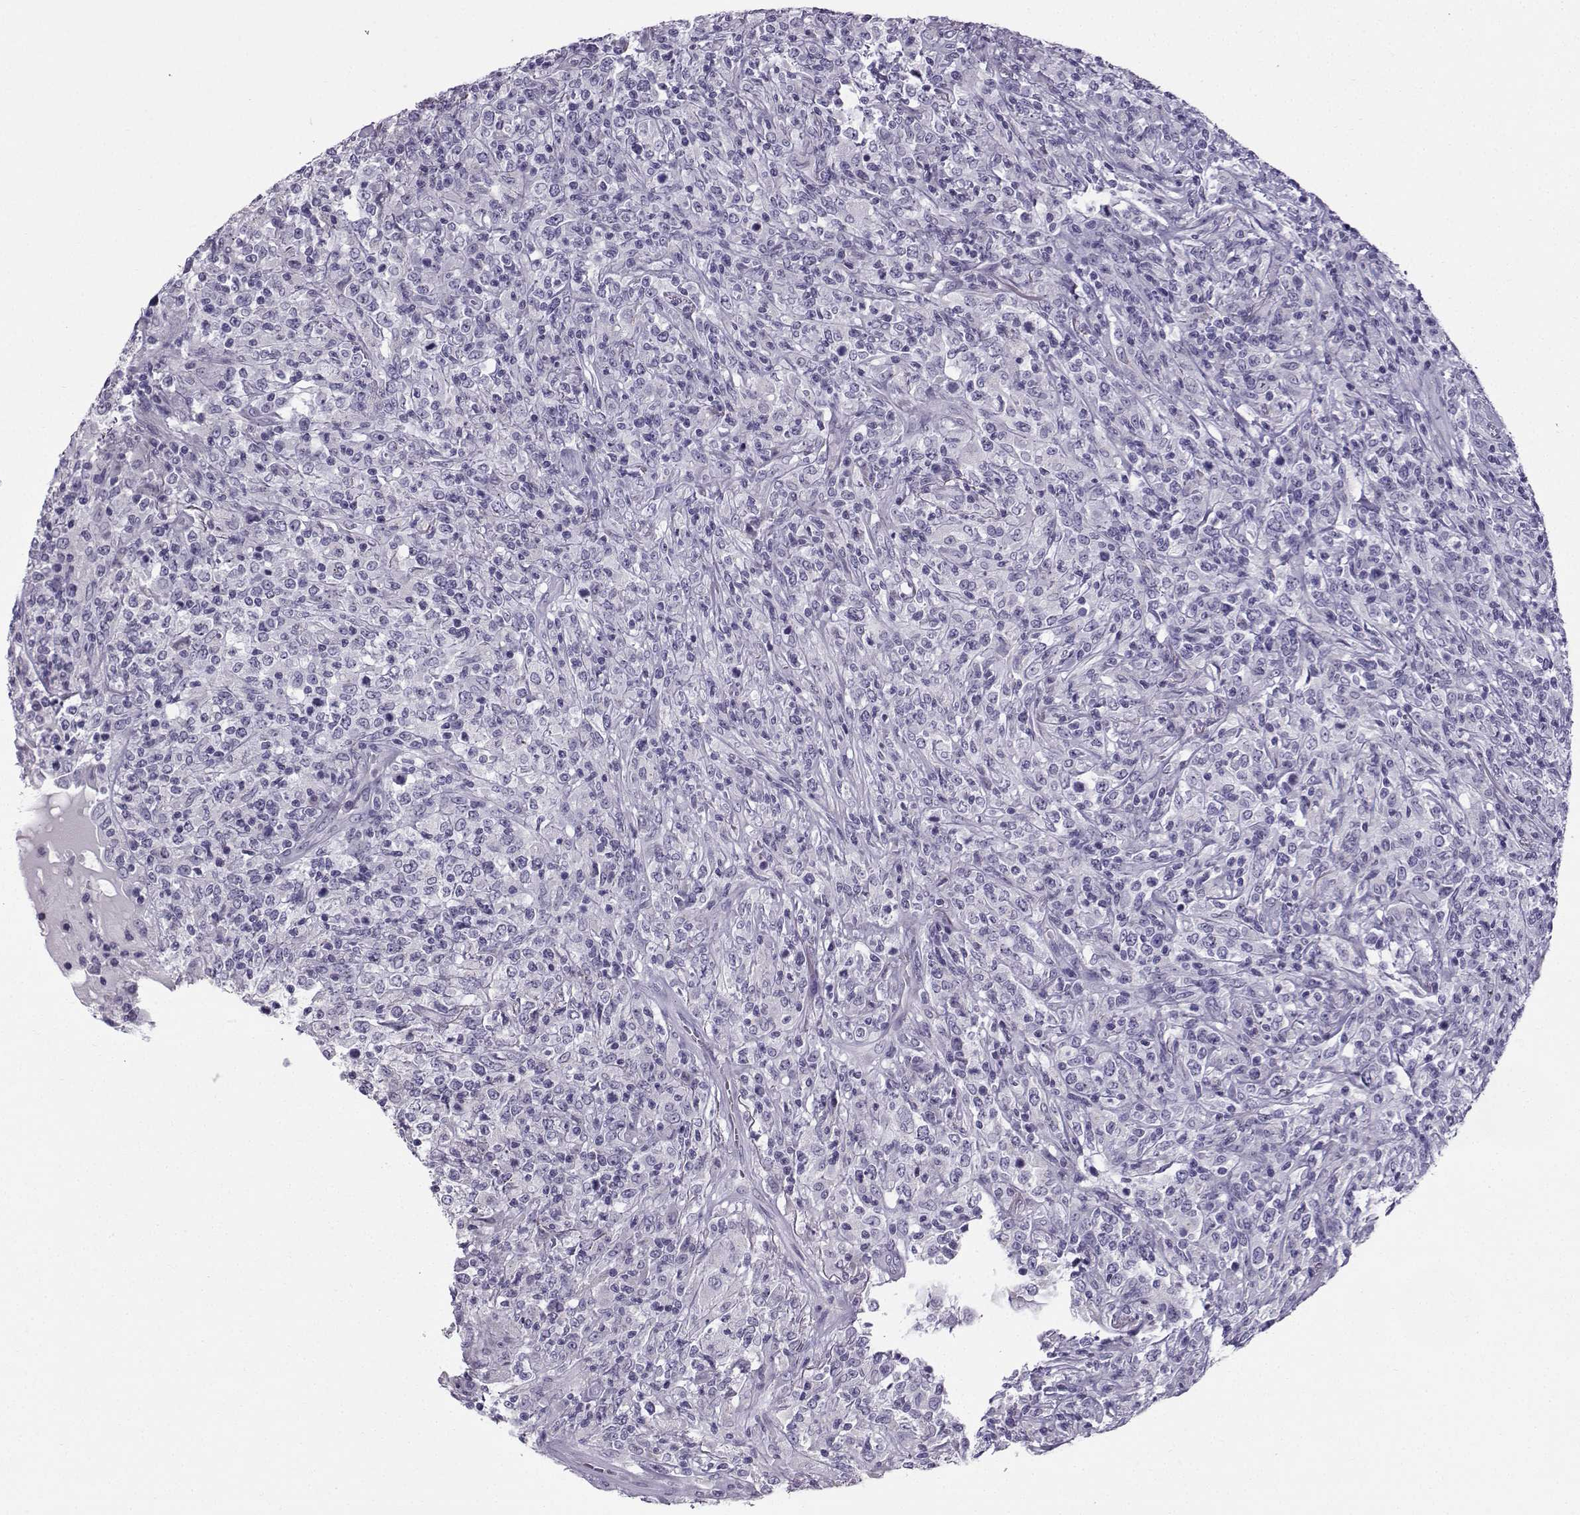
{"staining": {"intensity": "negative", "quantity": "none", "location": "none"}, "tissue": "lymphoma", "cell_type": "Tumor cells", "image_type": "cancer", "snomed": [{"axis": "morphology", "description": "Malignant lymphoma, non-Hodgkin's type, High grade"}, {"axis": "topography", "description": "Lung"}], "caption": "Immunohistochemical staining of human malignant lymphoma, non-Hodgkin's type (high-grade) exhibits no significant staining in tumor cells.", "gene": "ZBTB8B", "patient": {"sex": "male", "age": 79}}